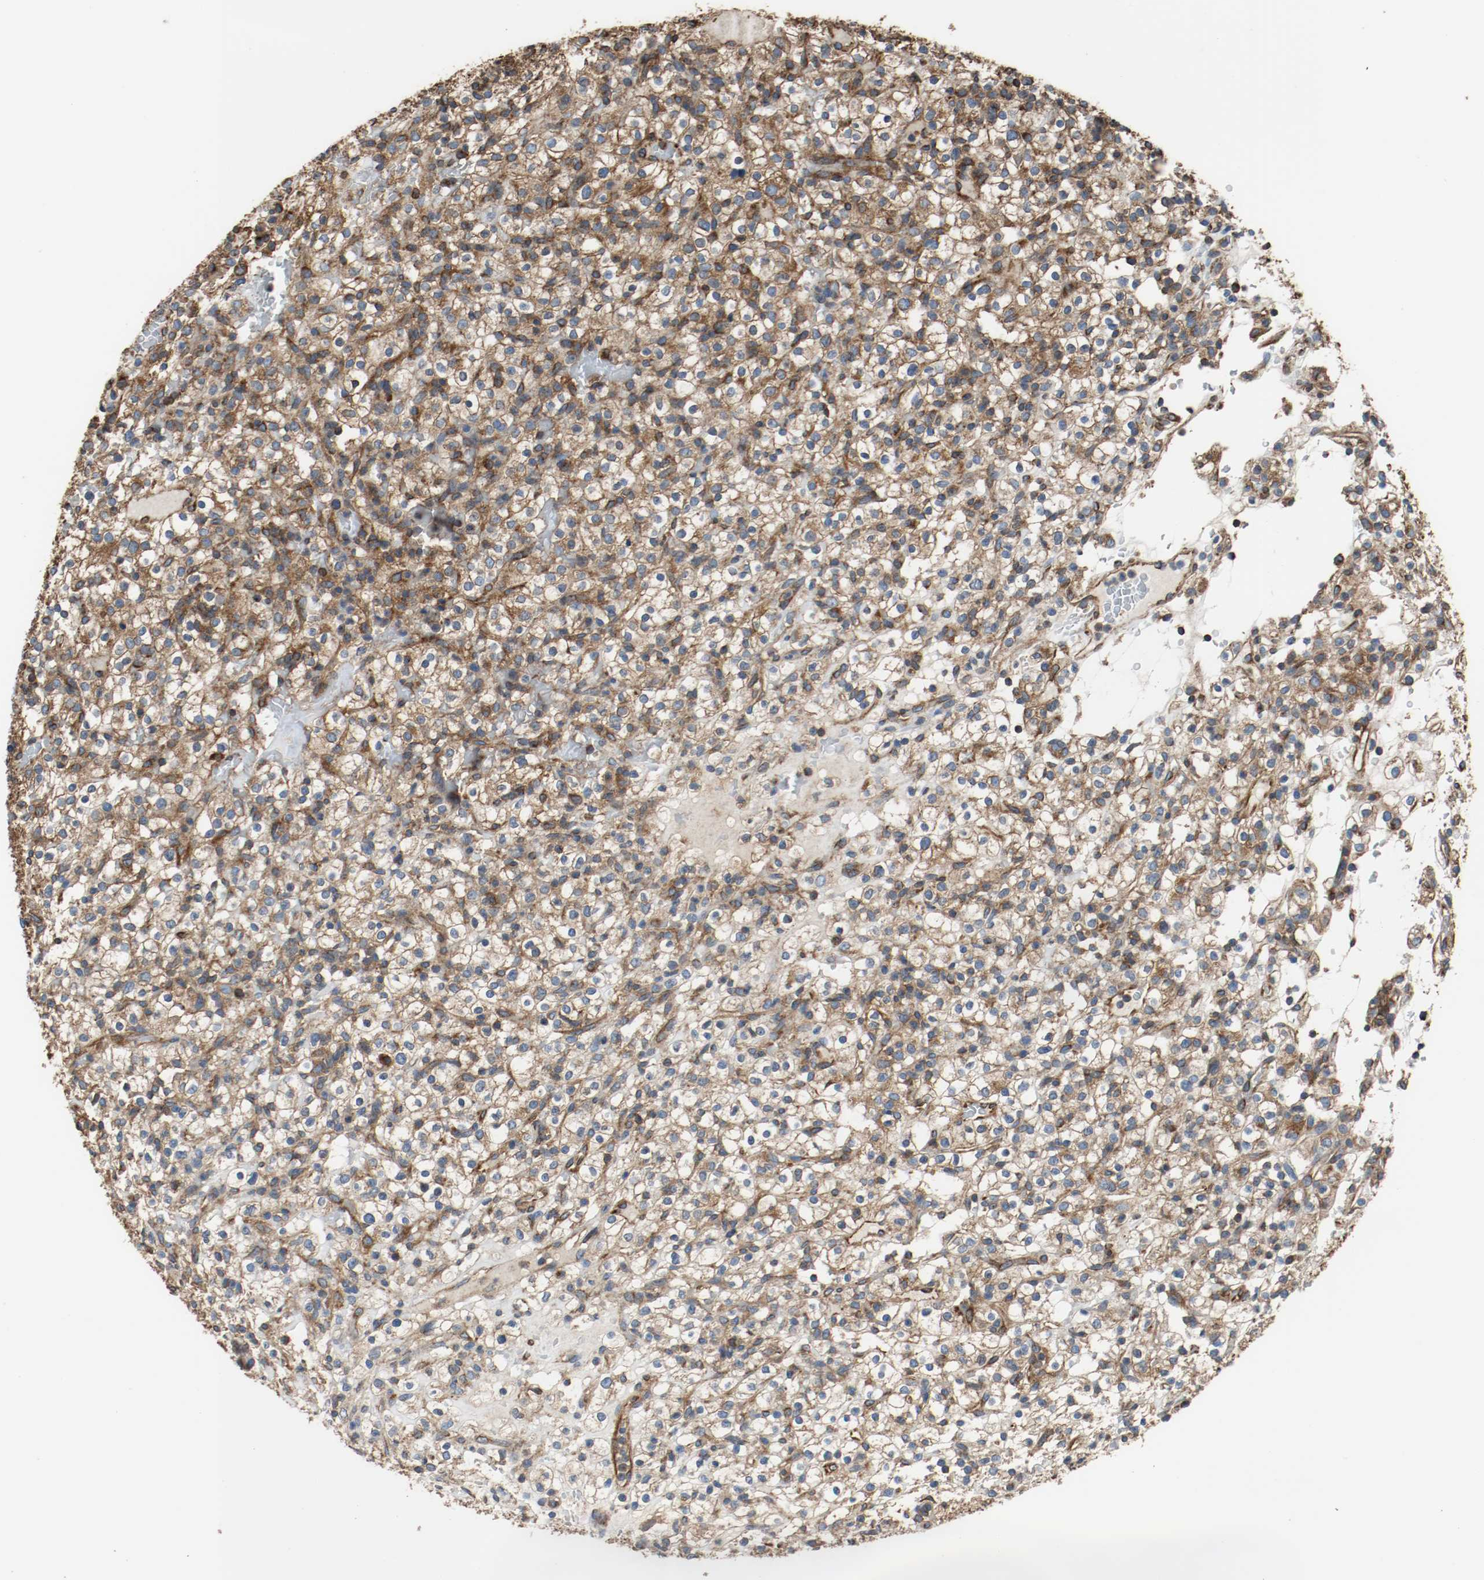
{"staining": {"intensity": "moderate", "quantity": ">75%", "location": "cytoplasmic/membranous"}, "tissue": "renal cancer", "cell_type": "Tumor cells", "image_type": "cancer", "snomed": [{"axis": "morphology", "description": "Normal tissue, NOS"}, {"axis": "morphology", "description": "Adenocarcinoma, NOS"}, {"axis": "topography", "description": "Kidney"}], "caption": "Immunohistochemistry photomicrograph of neoplastic tissue: human renal cancer (adenocarcinoma) stained using immunohistochemistry reveals medium levels of moderate protein expression localized specifically in the cytoplasmic/membranous of tumor cells, appearing as a cytoplasmic/membranous brown color.", "gene": "TUBA3D", "patient": {"sex": "female", "age": 72}}